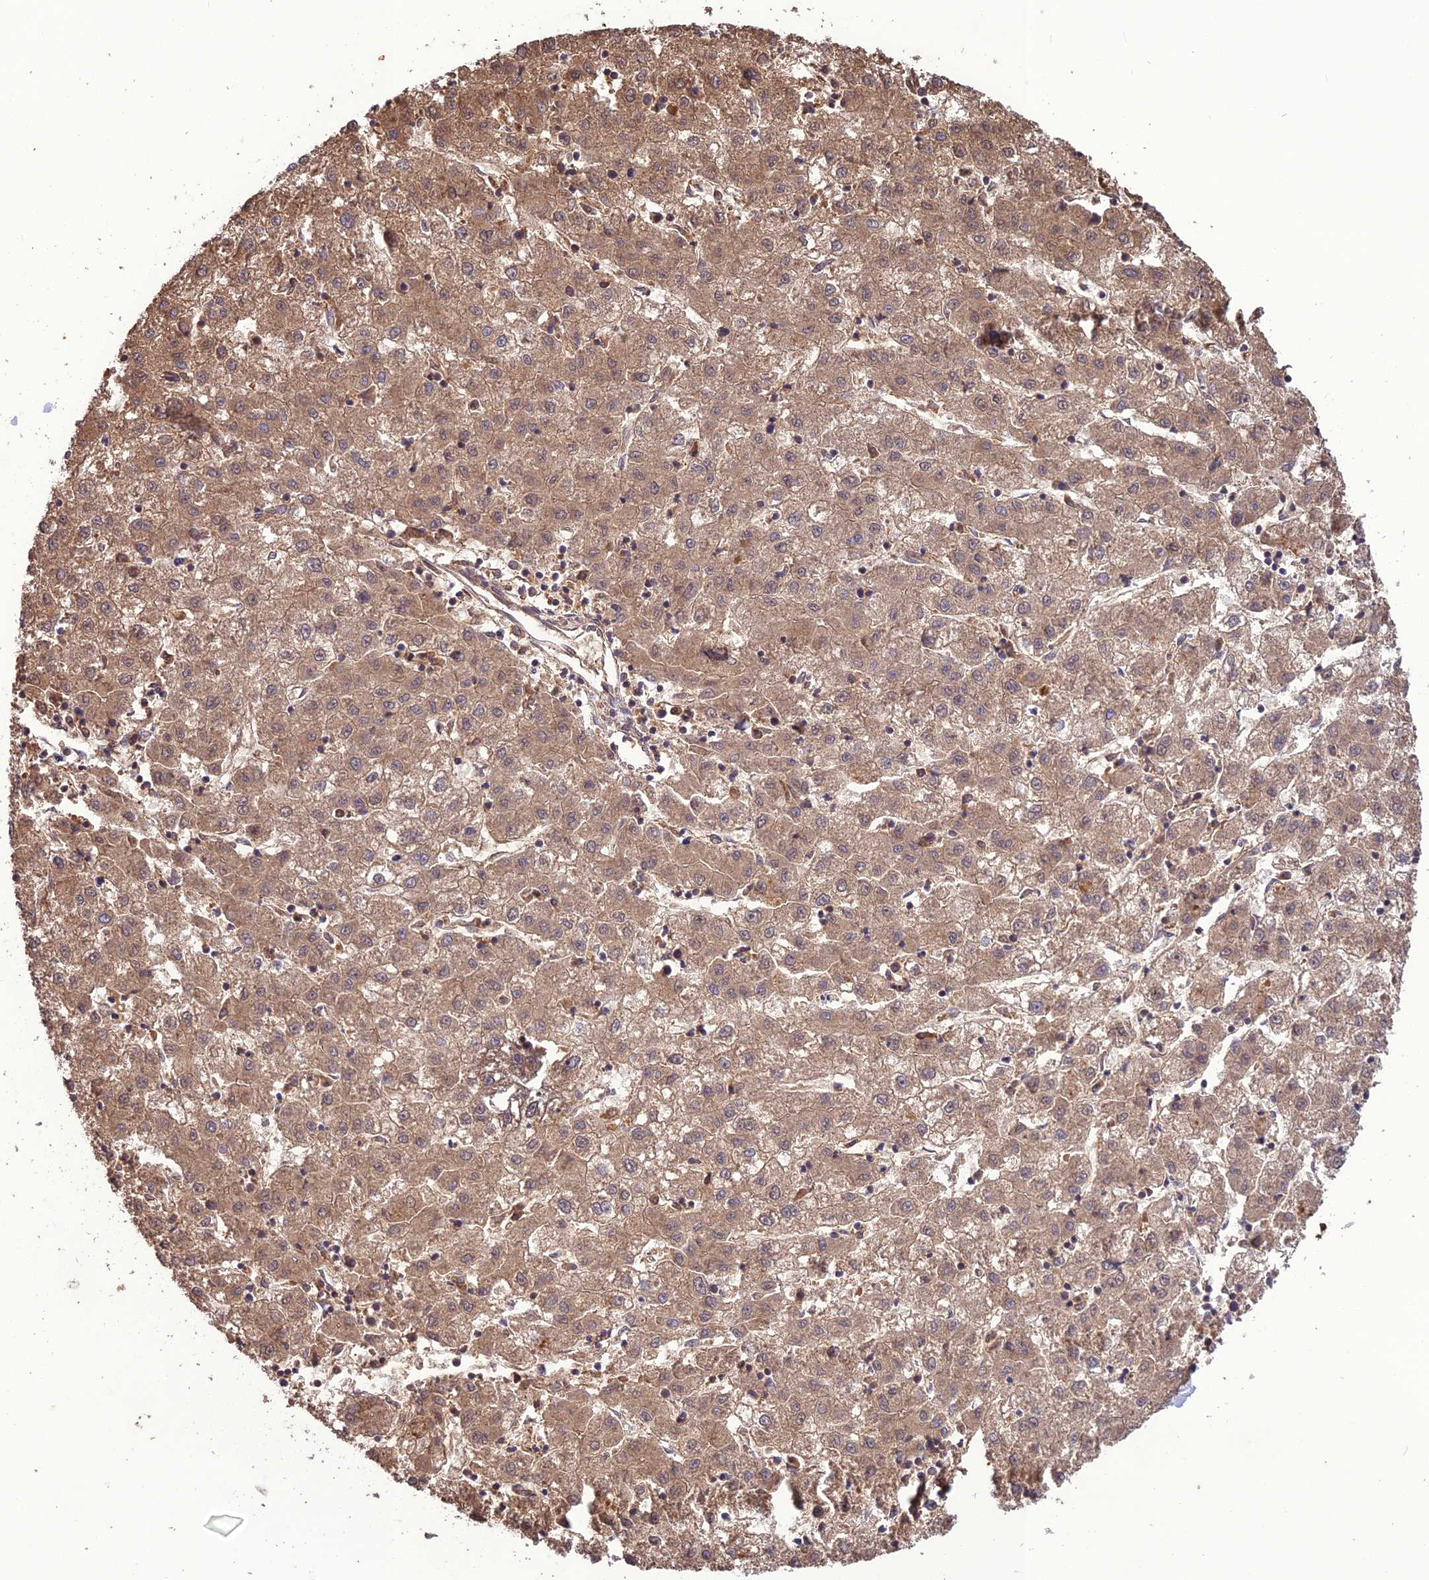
{"staining": {"intensity": "moderate", "quantity": ">75%", "location": "cytoplasmic/membranous"}, "tissue": "liver cancer", "cell_type": "Tumor cells", "image_type": "cancer", "snomed": [{"axis": "morphology", "description": "Carcinoma, Hepatocellular, NOS"}, {"axis": "topography", "description": "Liver"}], "caption": "Liver cancer (hepatocellular carcinoma) stained with immunohistochemistry (IHC) demonstrates moderate cytoplasmic/membranous expression in approximately >75% of tumor cells. The staining is performed using DAB (3,3'-diaminobenzidine) brown chromogen to label protein expression. The nuclei are counter-stained blue using hematoxylin.", "gene": "KCTD16", "patient": {"sex": "male", "age": 72}}